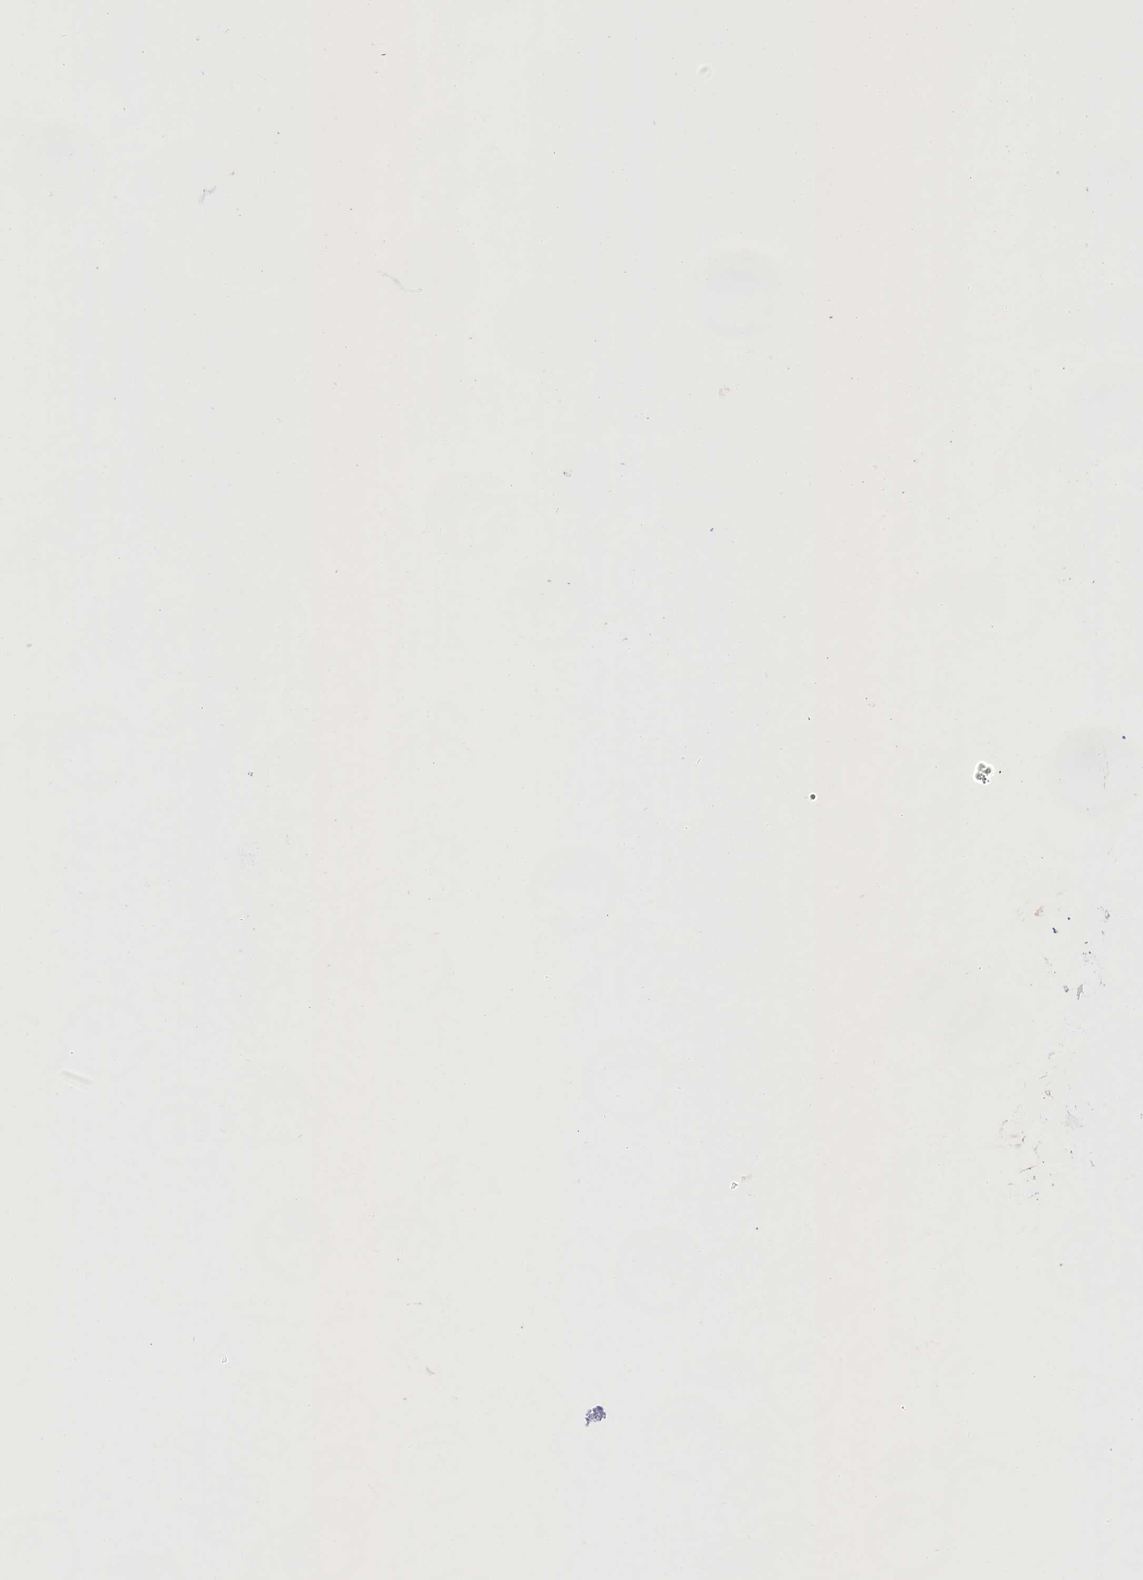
{"staining": {"intensity": "moderate", "quantity": ">75%", "location": "cytoplasmic/membranous,nuclear"}, "tissue": "colorectal cancer", "cell_type": "Tumor cells", "image_type": "cancer", "snomed": [{"axis": "morphology", "description": "Adenocarcinoma, NOS"}, {"axis": "topography", "description": "Colon"}], "caption": "This micrograph exhibits colorectal cancer stained with immunohistochemistry to label a protein in brown. The cytoplasmic/membranous and nuclear of tumor cells show moderate positivity for the protein. Nuclei are counter-stained blue.", "gene": "DNAJC17", "patient": {"sex": "male", "age": 71}}